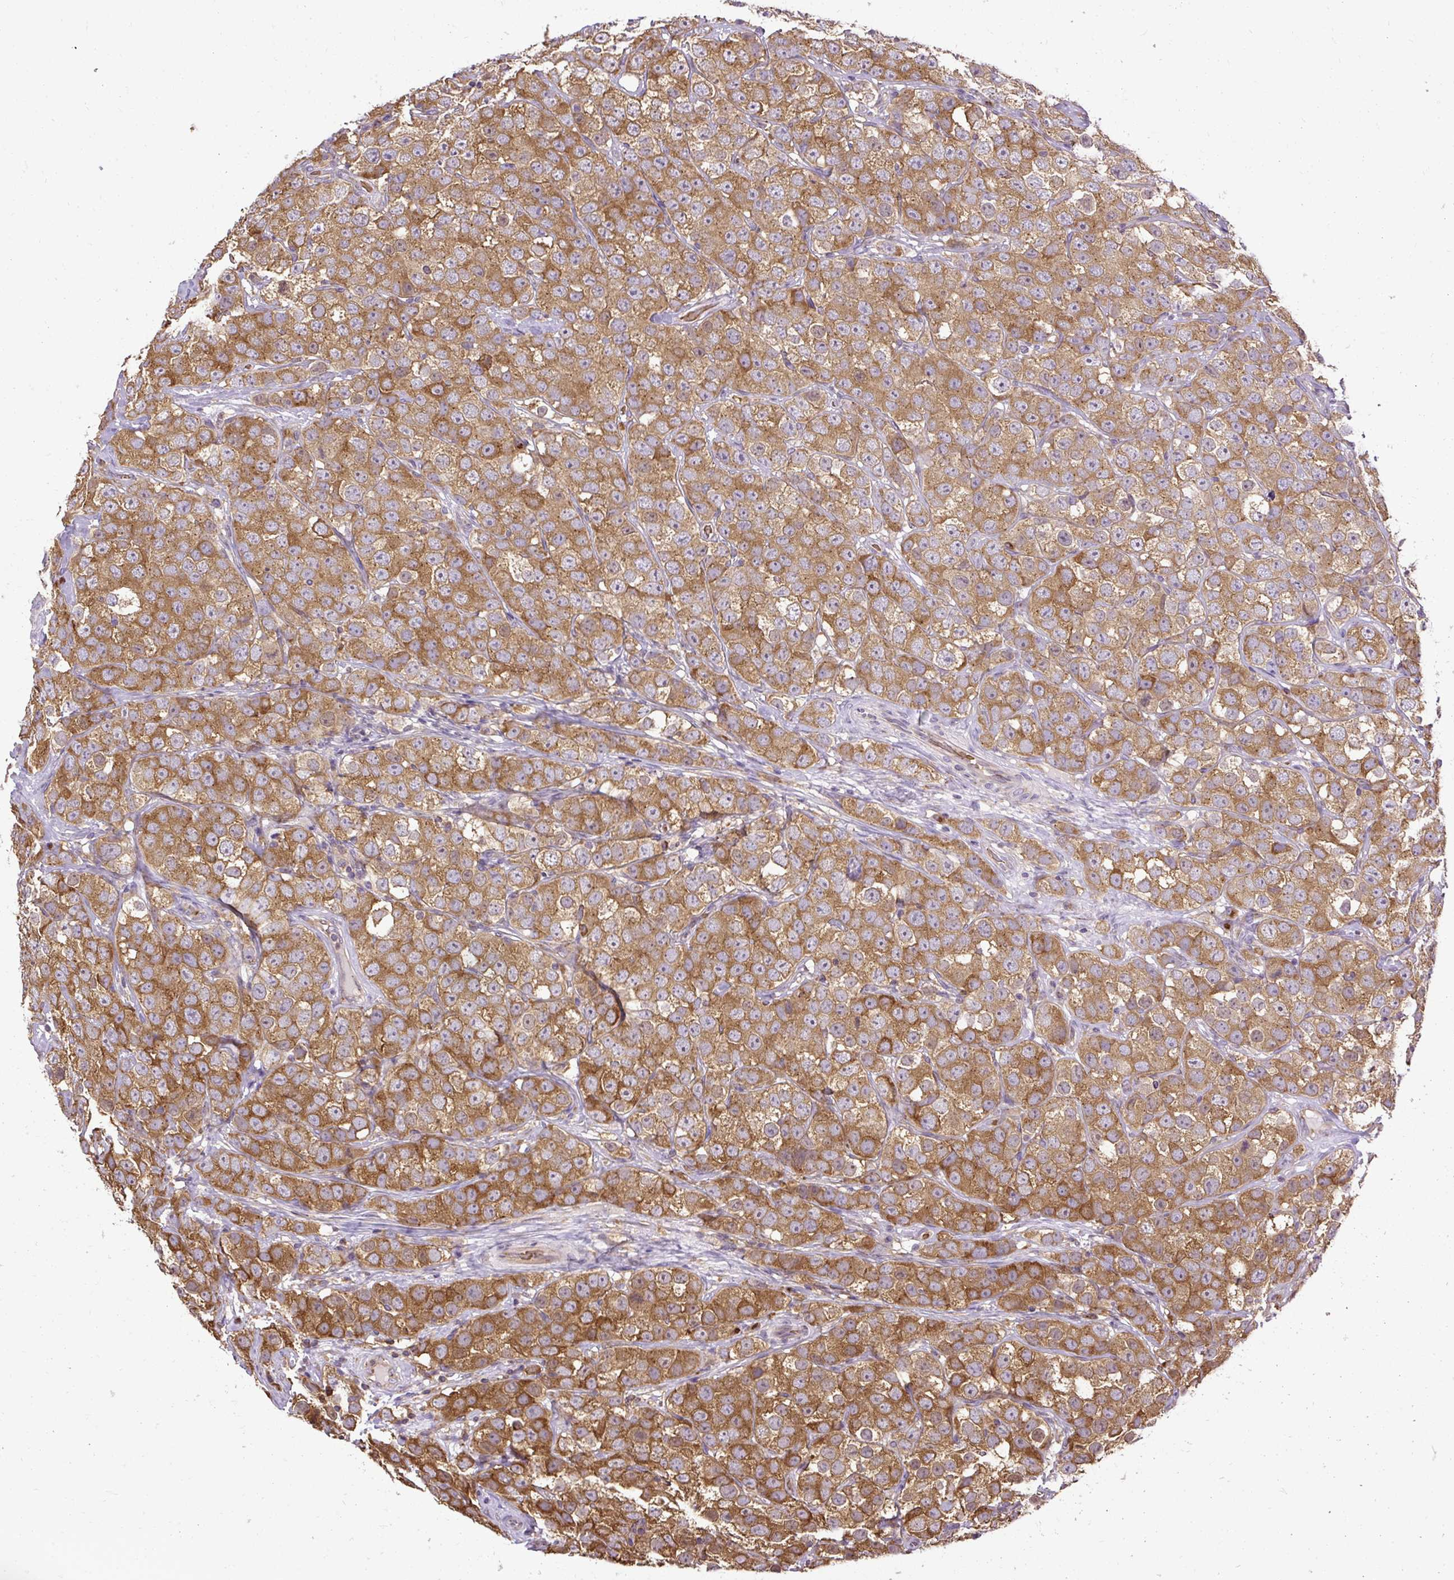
{"staining": {"intensity": "strong", "quantity": ">75%", "location": "cytoplasmic/membranous"}, "tissue": "testis cancer", "cell_type": "Tumor cells", "image_type": "cancer", "snomed": [{"axis": "morphology", "description": "Seminoma, NOS"}, {"axis": "topography", "description": "Testis"}], "caption": "A brown stain highlights strong cytoplasmic/membranous positivity of a protein in testis cancer (seminoma) tumor cells. (DAB IHC with brightfield microscopy, high magnification).", "gene": "SMC4", "patient": {"sex": "male", "age": 28}}